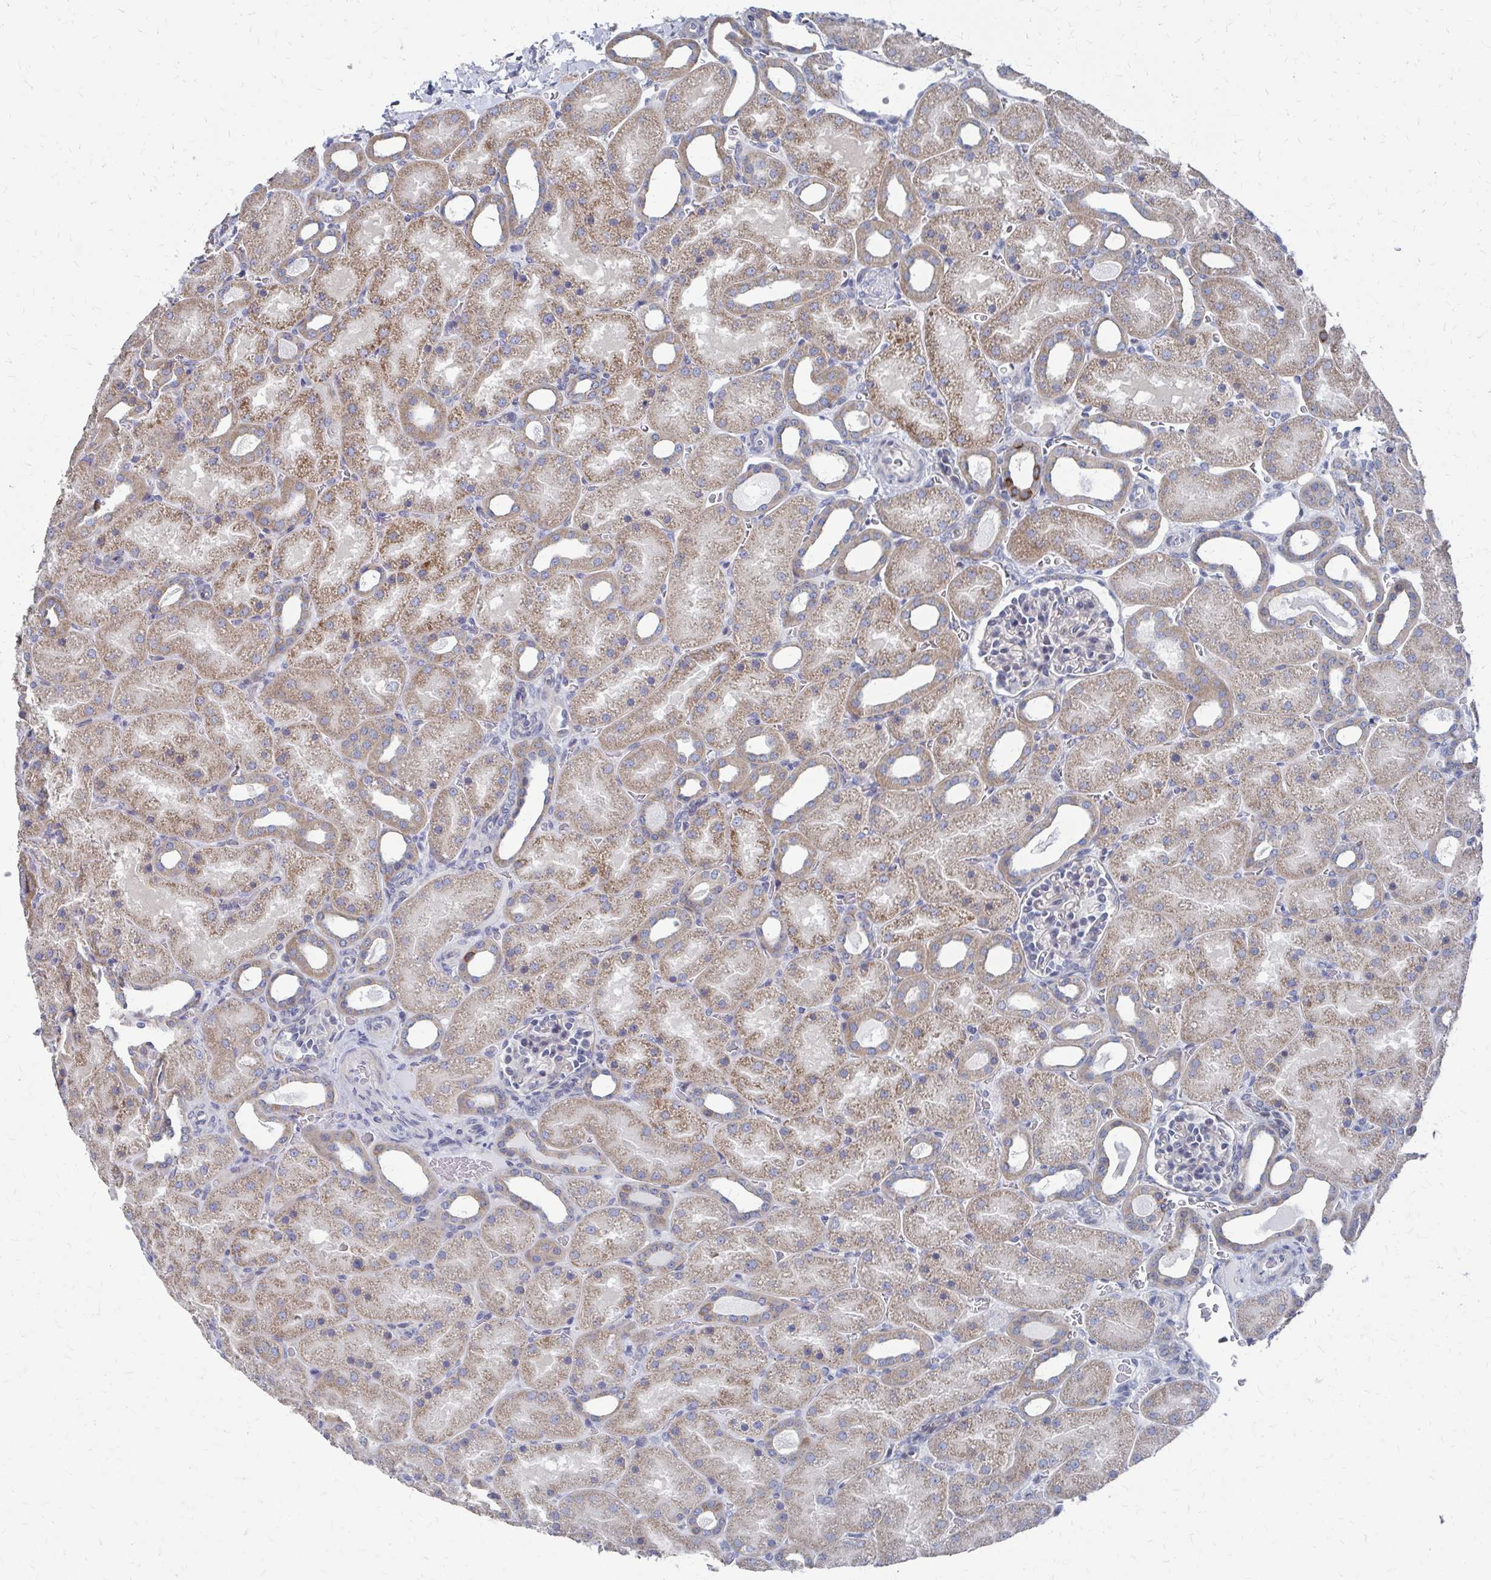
{"staining": {"intensity": "negative", "quantity": "none", "location": "none"}, "tissue": "kidney", "cell_type": "Cells in glomeruli", "image_type": "normal", "snomed": [{"axis": "morphology", "description": "Normal tissue, NOS"}, {"axis": "topography", "description": "Kidney"}], "caption": "A micrograph of human kidney is negative for staining in cells in glomeruli. The staining is performed using DAB brown chromogen with nuclei counter-stained in using hematoxylin.", "gene": "PLEKHG7", "patient": {"sex": "male", "age": 2}}